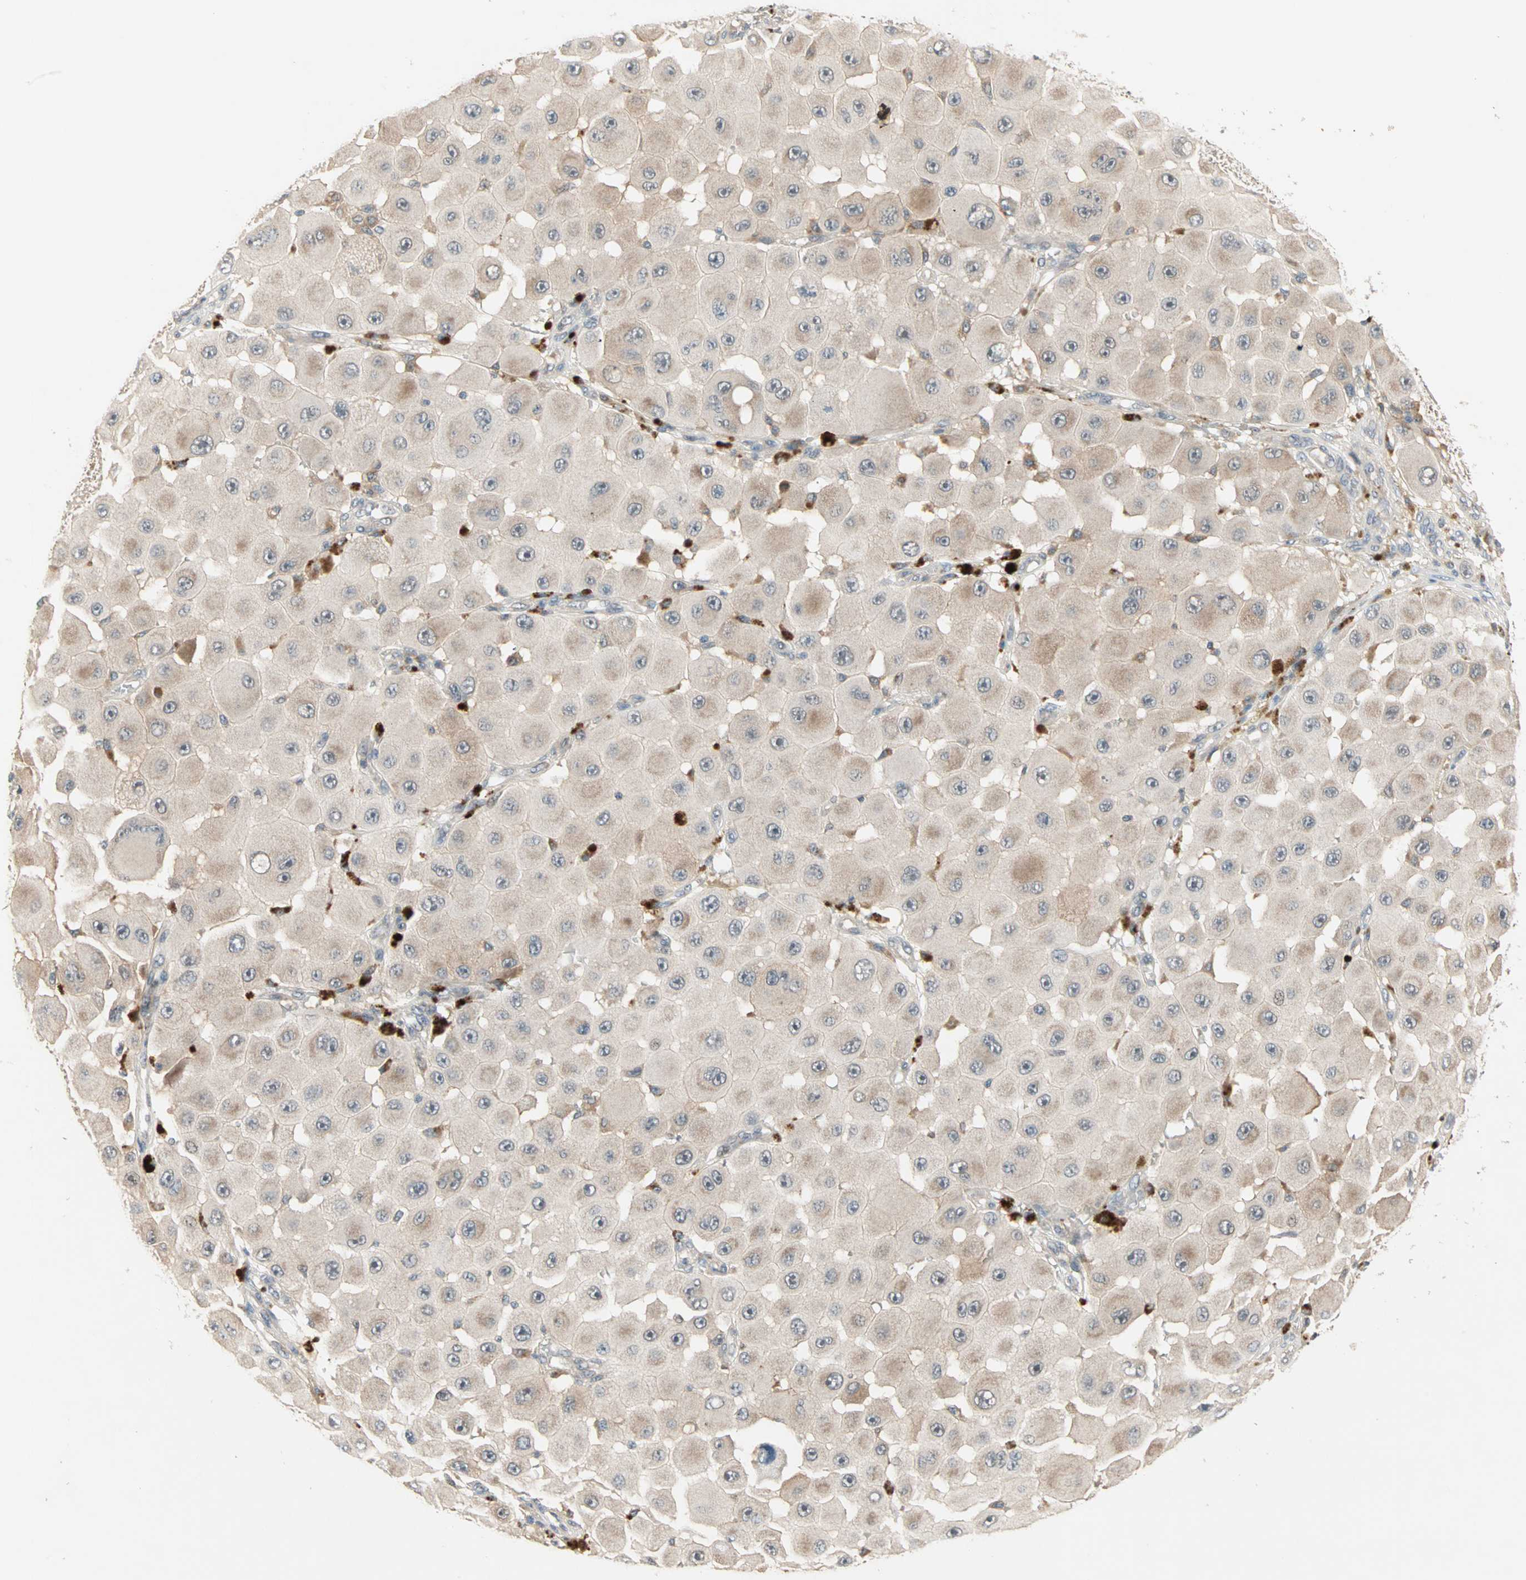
{"staining": {"intensity": "weak", "quantity": ">75%", "location": "cytoplasmic/membranous"}, "tissue": "melanoma", "cell_type": "Tumor cells", "image_type": "cancer", "snomed": [{"axis": "morphology", "description": "Malignant melanoma, NOS"}, {"axis": "topography", "description": "Skin"}], "caption": "Melanoma tissue displays weak cytoplasmic/membranous expression in approximately >75% of tumor cells (IHC, brightfield microscopy, high magnification).", "gene": "PROS1", "patient": {"sex": "female", "age": 81}}